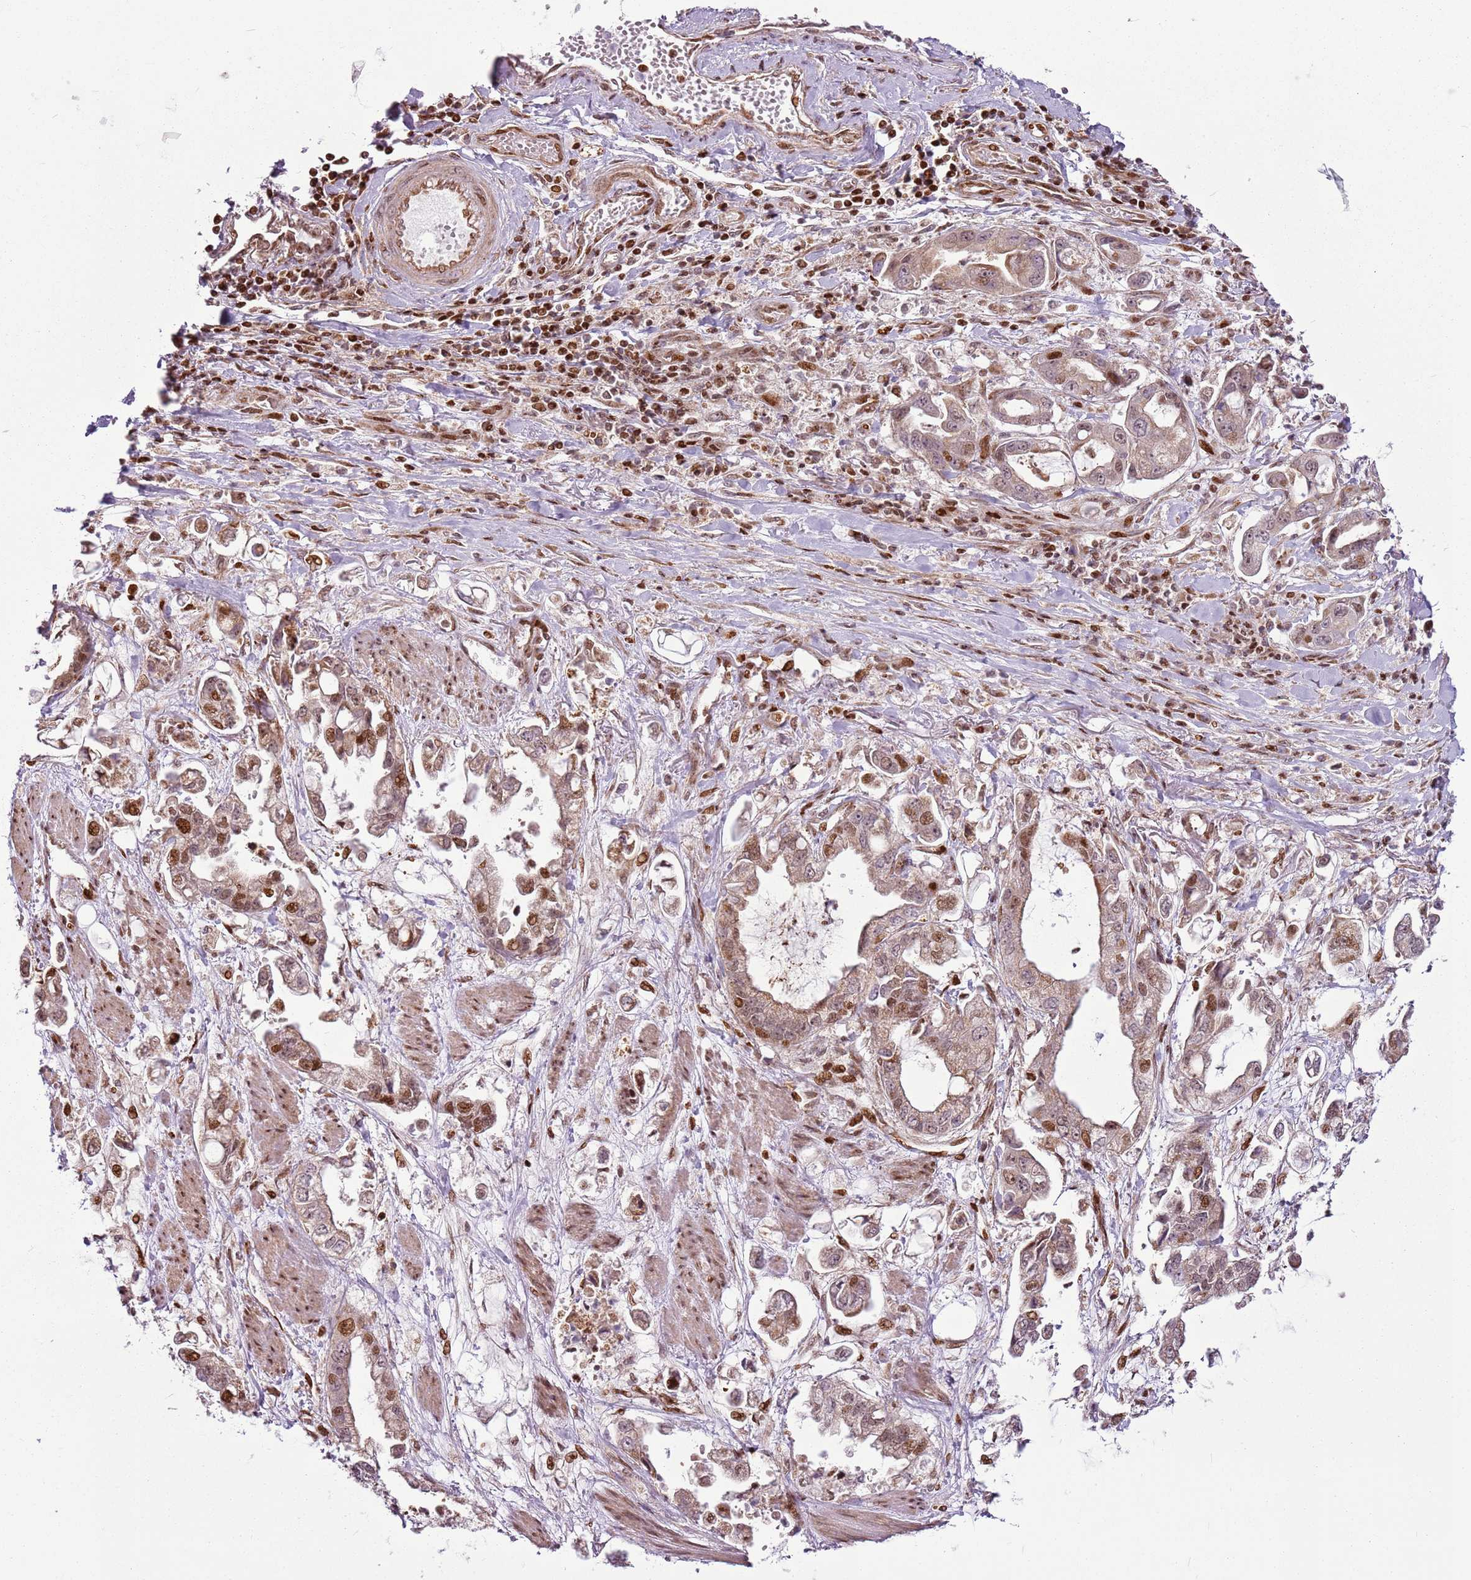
{"staining": {"intensity": "moderate", "quantity": ">75%", "location": "cytoplasmic/membranous,nuclear"}, "tissue": "stomach cancer", "cell_type": "Tumor cells", "image_type": "cancer", "snomed": [{"axis": "morphology", "description": "Adenocarcinoma, NOS"}, {"axis": "topography", "description": "Stomach"}], "caption": "Approximately >75% of tumor cells in stomach cancer exhibit moderate cytoplasmic/membranous and nuclear protein staining as visualized by brown immunohistochemical staining.", "gene": "PCTP", "patient": {"sex": "male", "age": 62}}